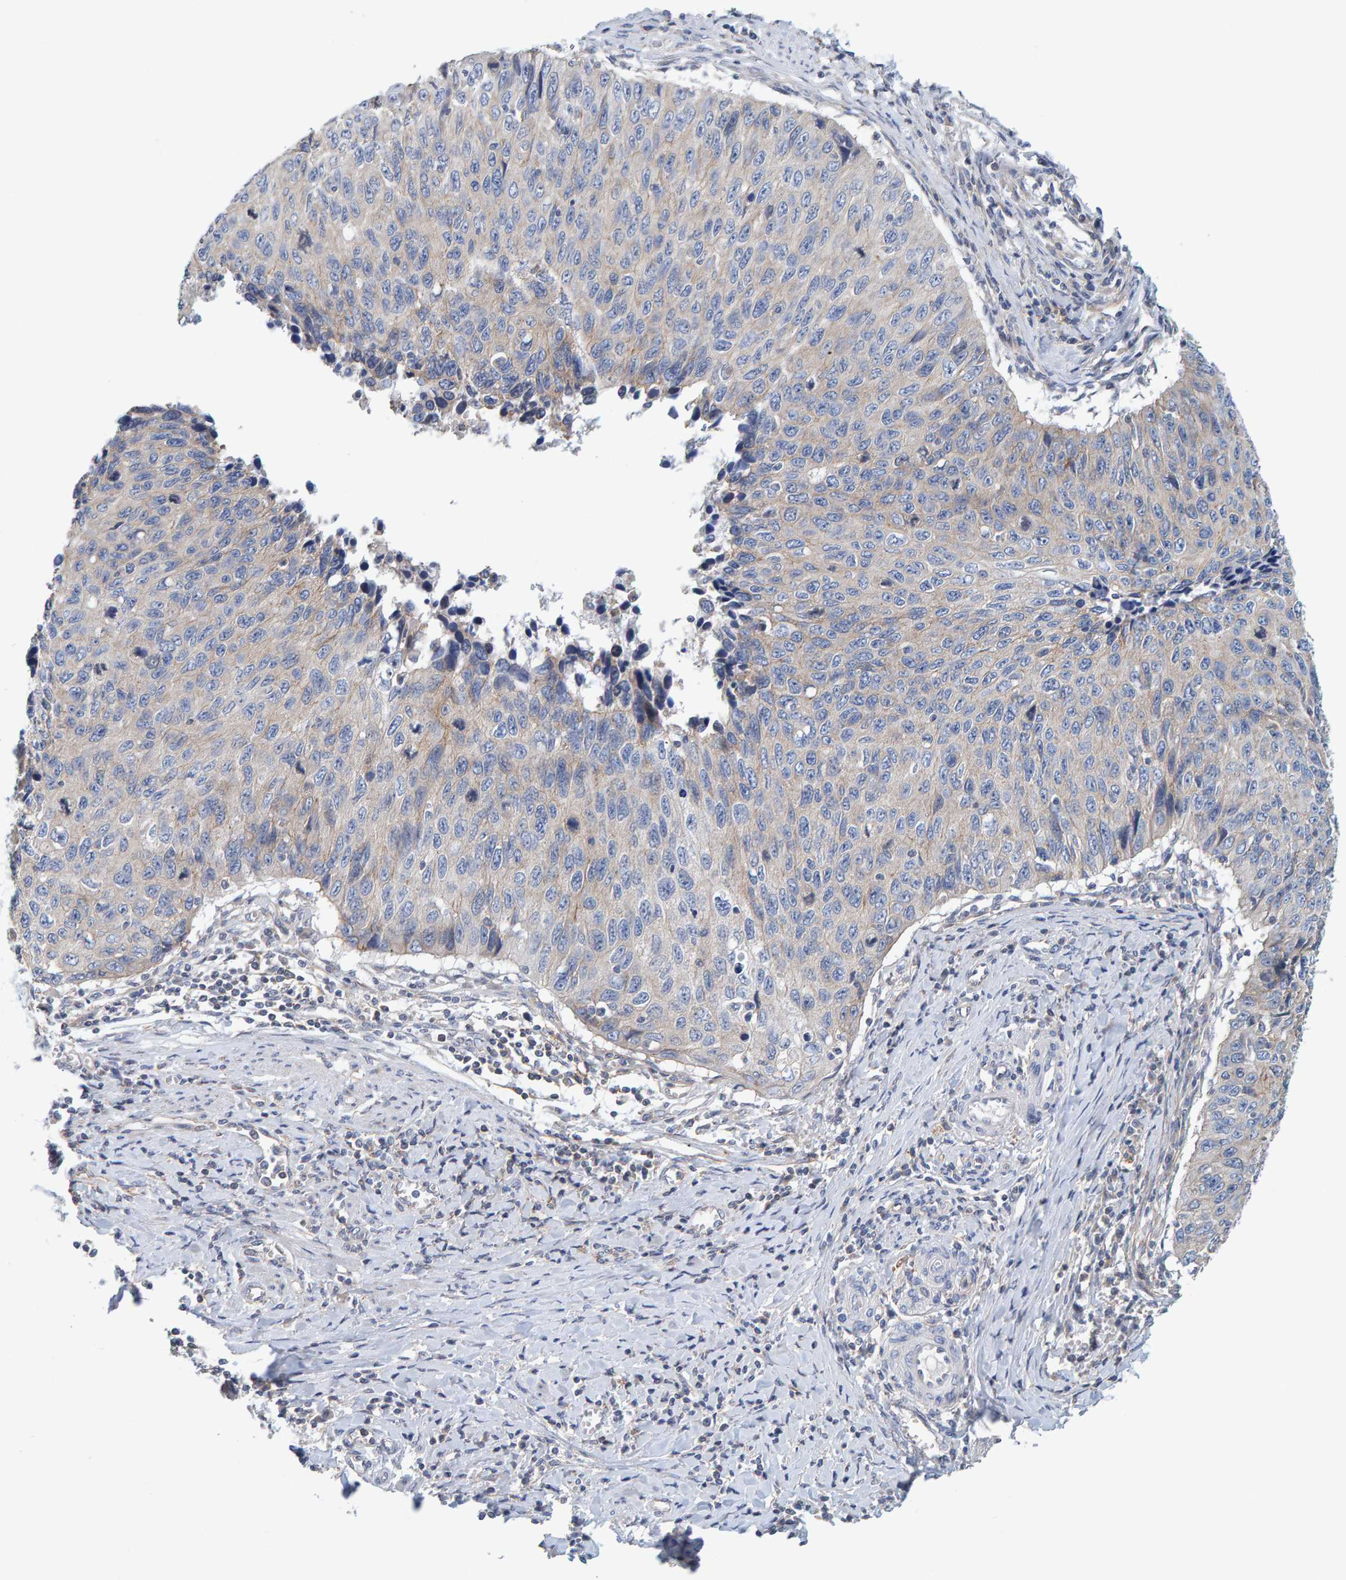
{"staining": {"intensity": "negative", "quantity": "none", "location": "none"}, "tissue": "cervical cancer", "cell_type": "Tumor cells", "image_type": "cancer", "snomed": [{"axis": "morphology", "description": "Squamous cell carcinoma, NOS"}, {"axis": "topography", "description": "Cervix"}], "caption": "IHC of human squamous cell carcinoma (cervical) reveals no positivity in tumor cells. Nuclei are stained in blue.", "gene": "RGP1", "patient": {"sex": "female", "age": 53}}